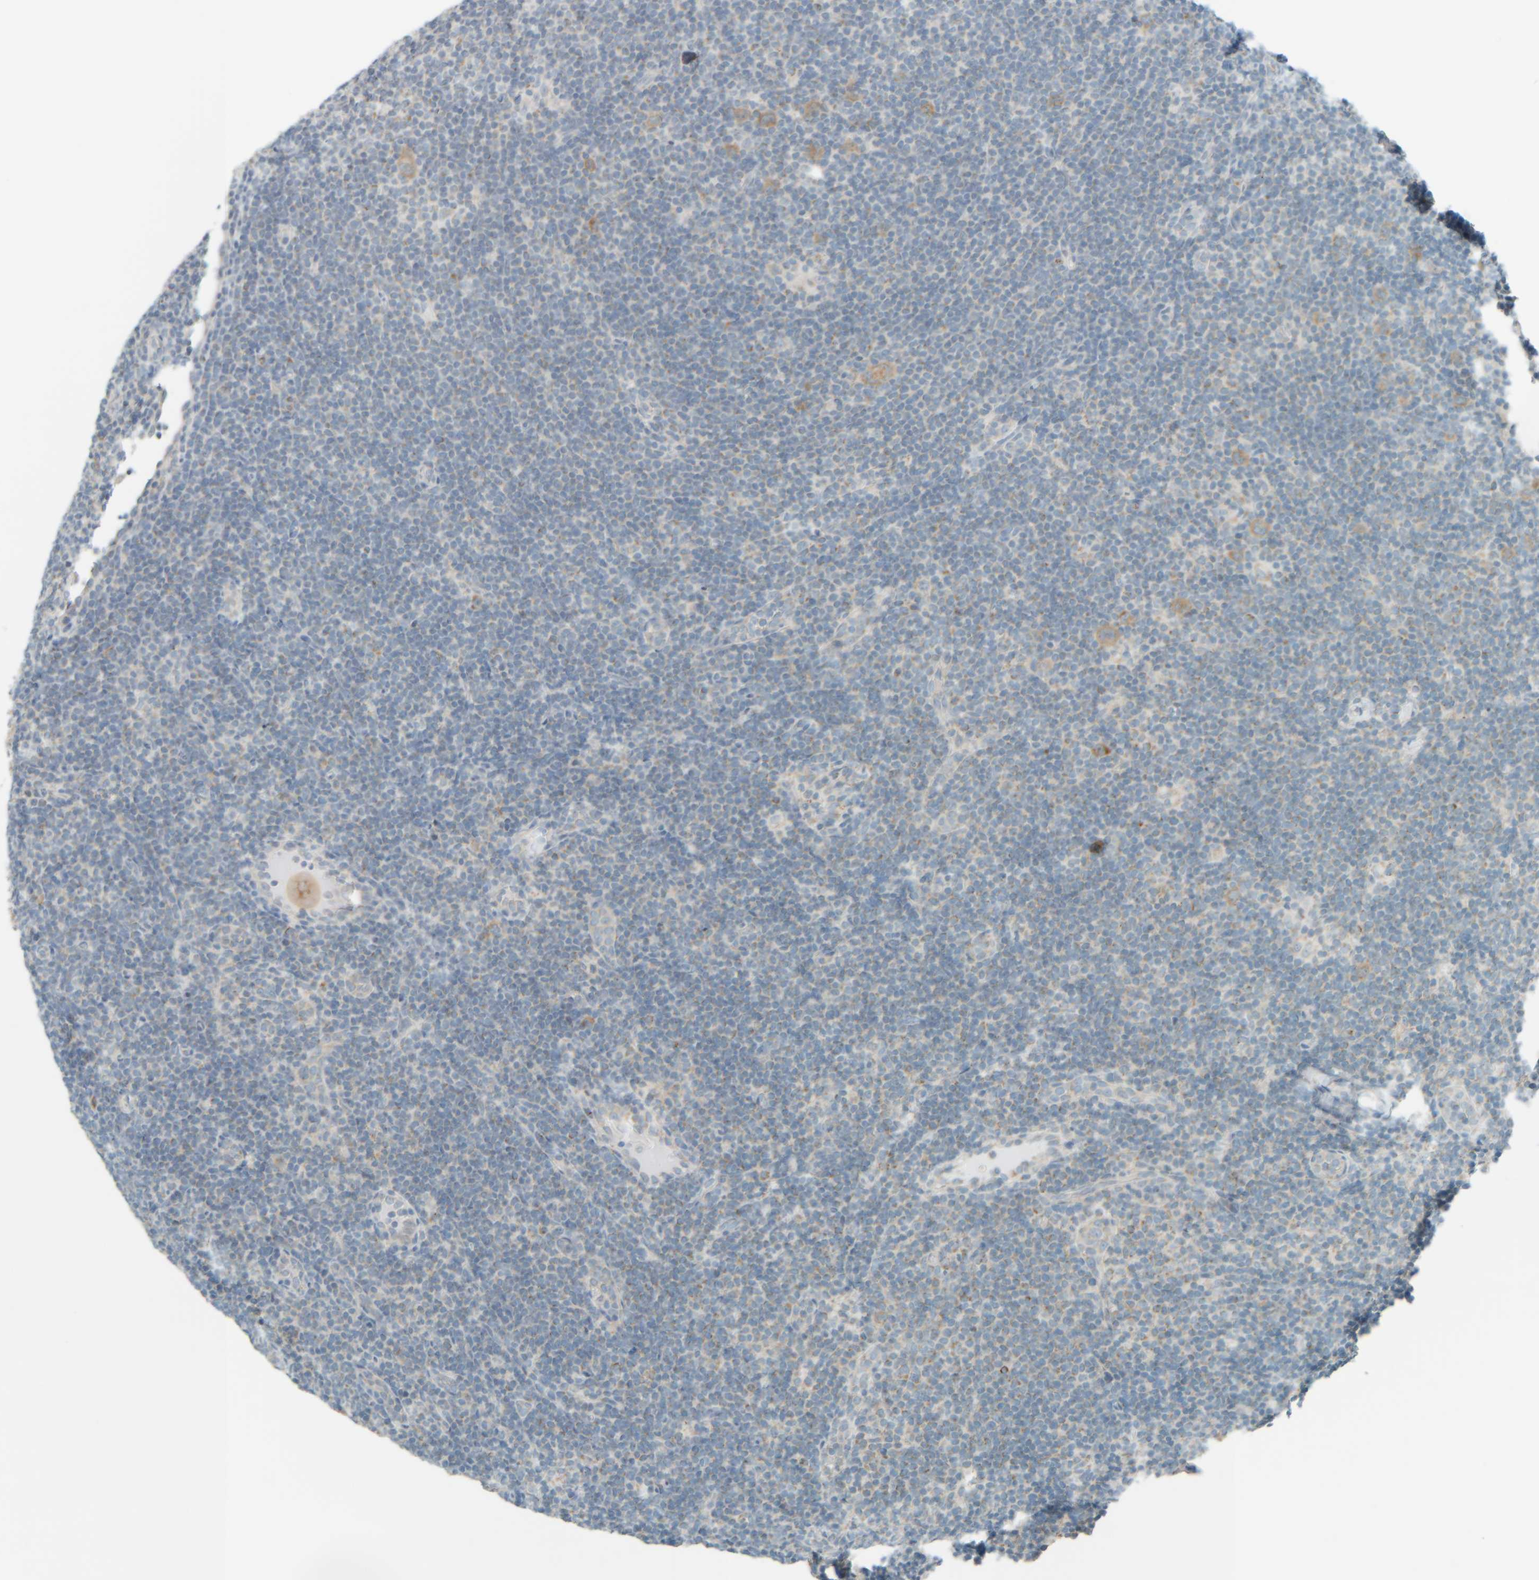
{"staining": {"intensity": "weak", "quantity": ">75%", "location": "cytoplasmic/membranous"}, "tissue": "lymphoma", "cell_type": "Tumor cells", "image_type": "cancer", "snomed": [{"axis": "morphology", "description": "Hodgkin's disease, NOS"}, {"axis": "topography", "description": "Lymph node"}], "caption": "A micrograph of Hodgkin's disease stained for a protein shows weak cytoplasmic/membranous brown staining in tumor cells. The protein of interest is stained brown, and the nuclei are stained in blue (DAB (3,3'-diaminobenzidine) IHC with brightfield microscopy, high magnification).", "gene": "PTGES3L-AARSD1", "patient": {"sex": "female", "age": 57}}